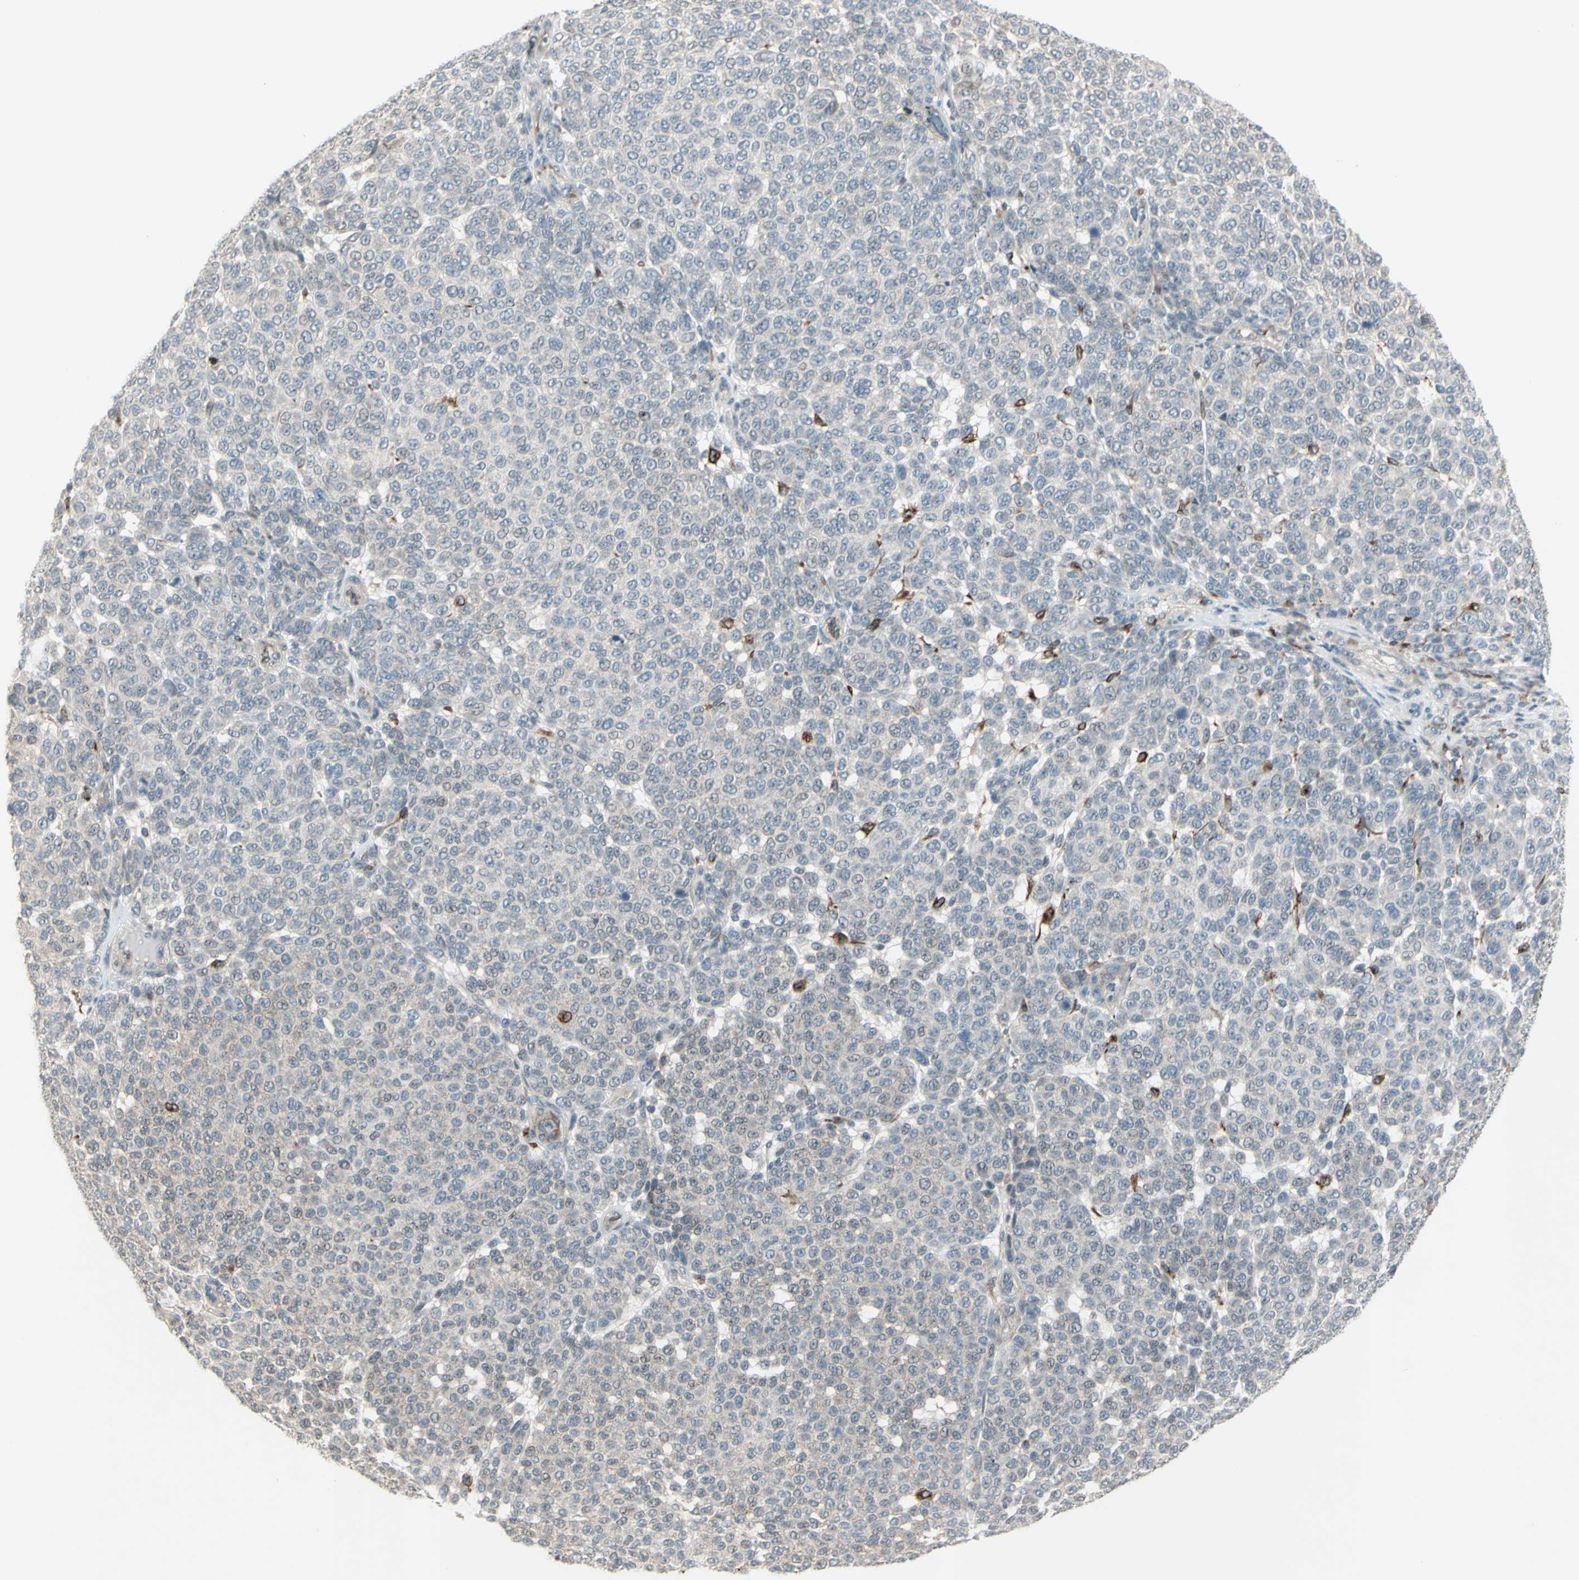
{"staining": {"intensity": "negative", "quantity": "none", "location": "none"}, "tissue": "melanoma", "cell_type": "Tumor cells", "image_type": "cancer", "snomed": [{"axis": "morphology", "description": "Malignant melanoma, NOS"}, {"axis": "topography", "description": "Skin"}], "caption": "Human malignant melanoma stained for a protein using immunohistochemistry reveals no staining in tumor cells.", "gene": "FGFR2", "patient": {"sex": "male", "age": 59}}